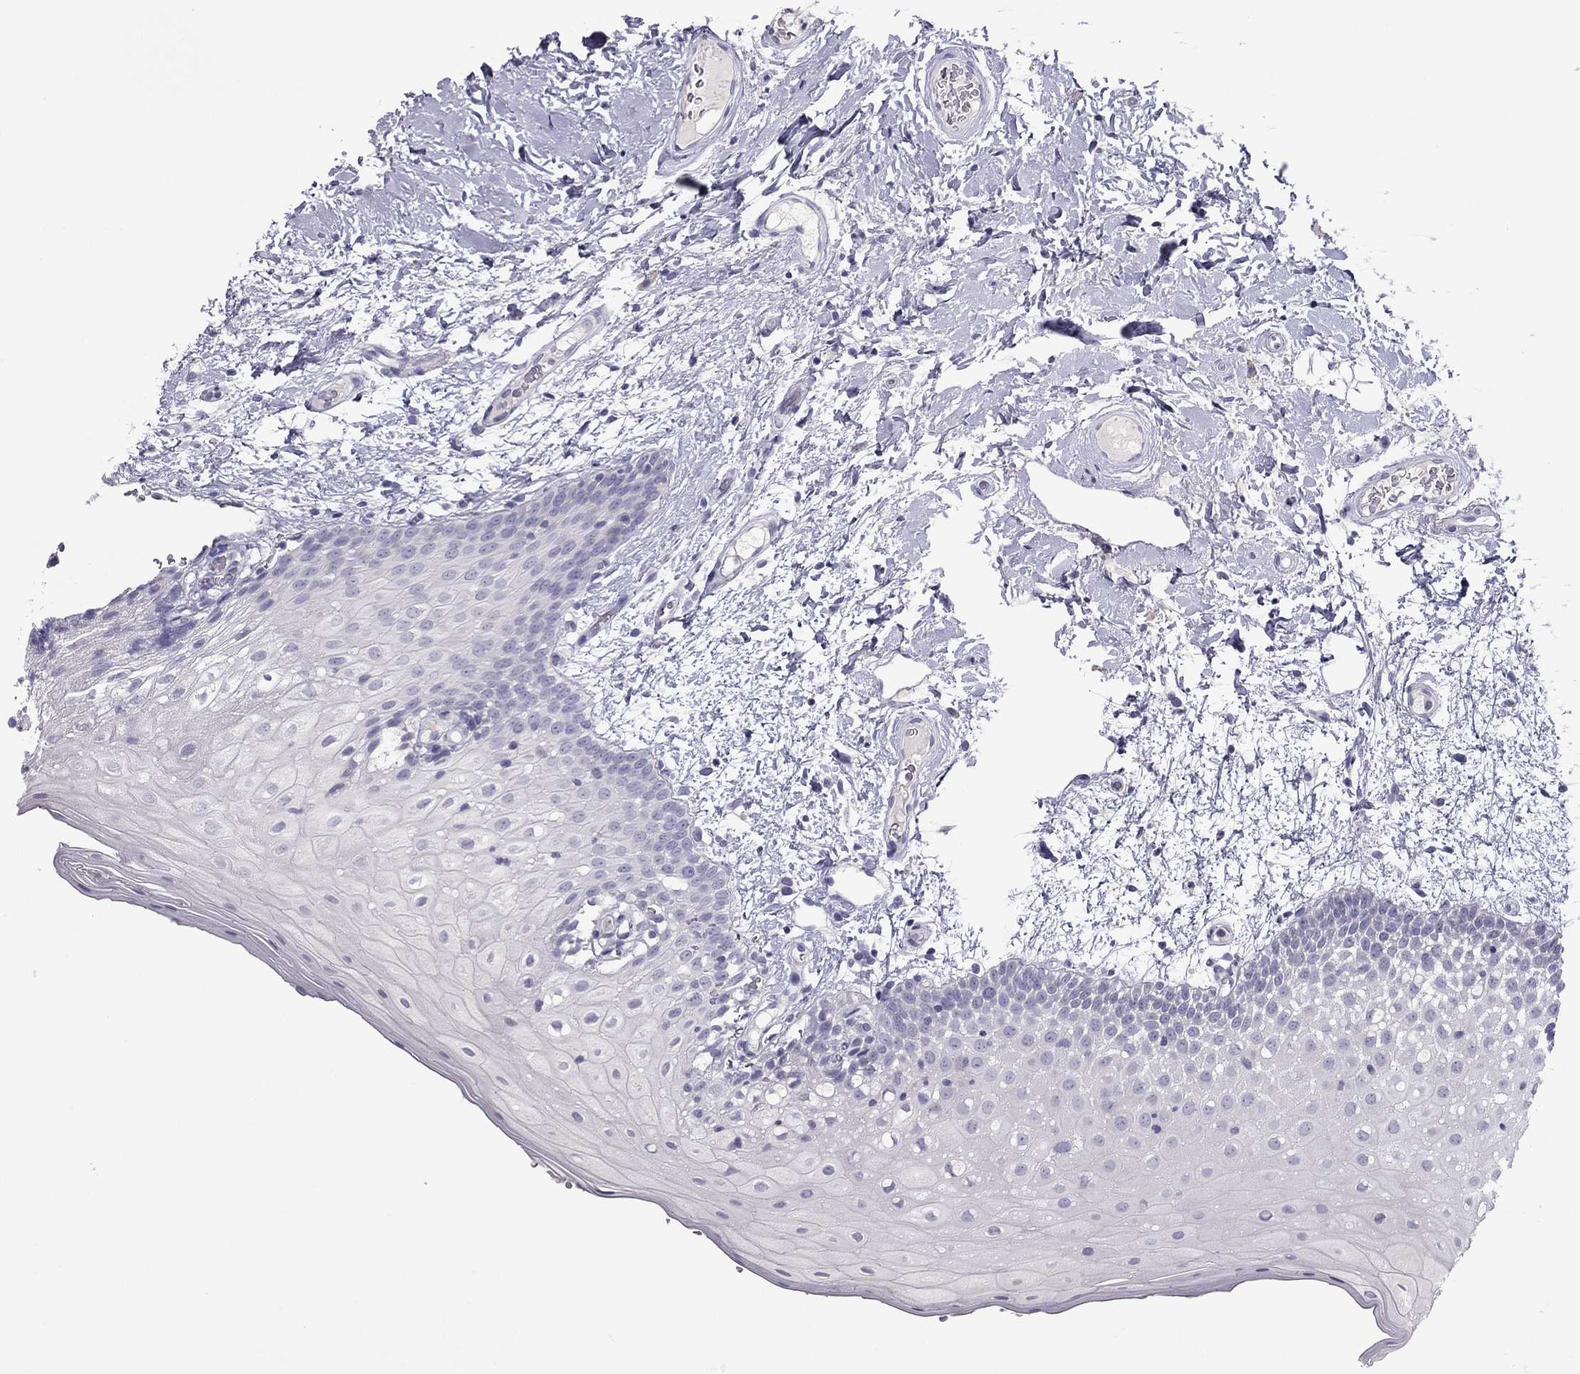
{"staining": {"intensity": "negative", "quantity": "none", "location": "none"}, "tissue": "oral mucosa", "cell_type": "Squamous epithelial cells", "image_type": "normal", "snomed": [{"axis": "morphology", "description": "Normal tissue, NOS"}, {"axis": "morphology", "description": "Squamous cell carcinoma, NOS"}, {"axis": "topography", "description": "Oral tissue"}, {"axis": "topography", "description": "Head-Neck"}], "caption": "Immunohistochemical staining of normal oral mucosa exhibits no significant expression in squamous epithelial cells.", "gene": "RGS8", "patient": {"sex": "male", "age": 69}}